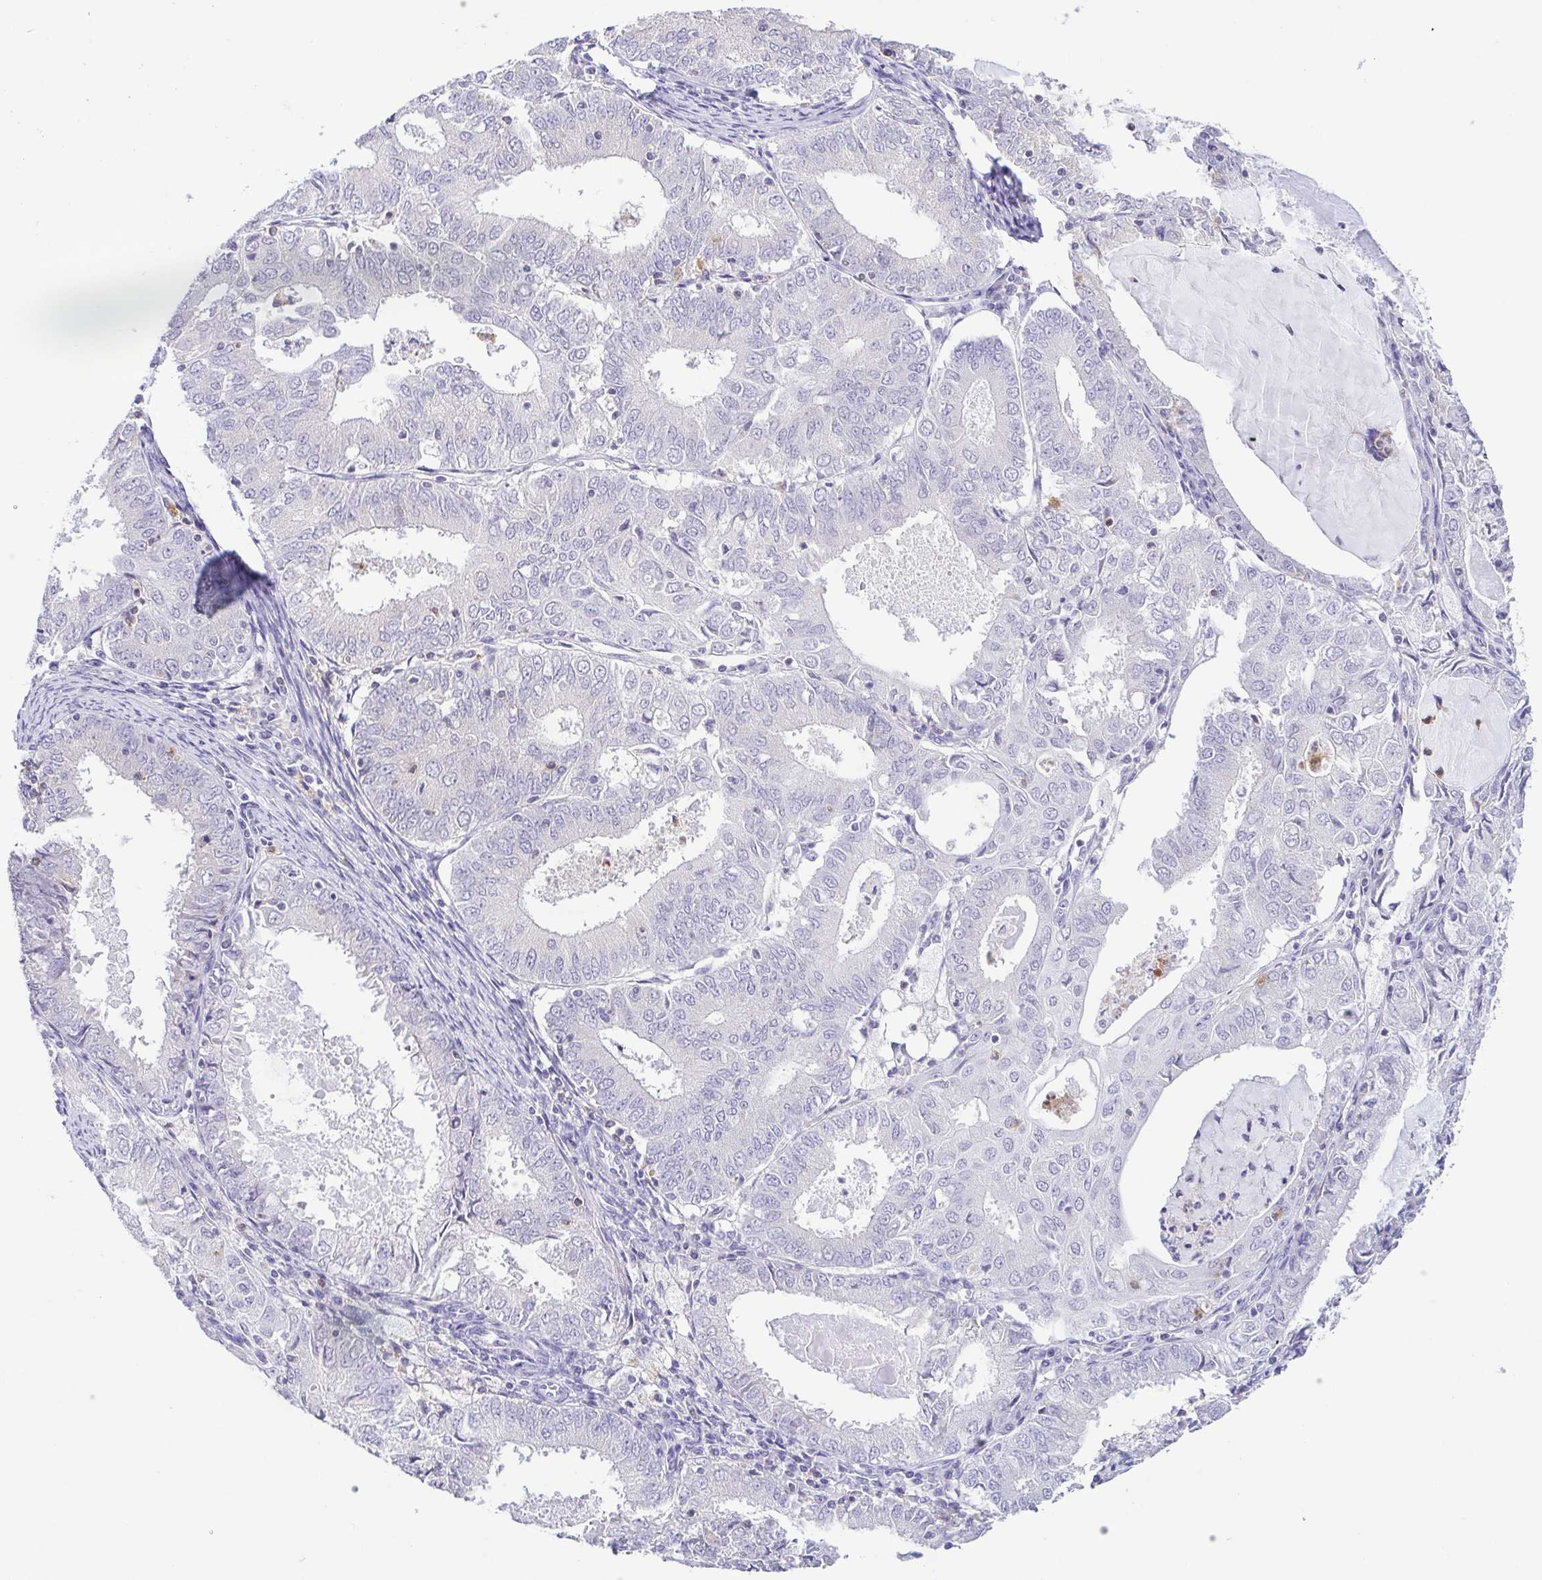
{"staining": {"intensity": "negative", "quantity": "none", "location": "none"}, "tissue": "endometrial cancer", "cell_type": "Tumor cells", "image_type": "cancer", "snomed": [{"axis": "morphology", "description": "Adenocarcinoma, NOS"}, {"axis": "topography", "description": "Endometrium"}], "caption": "An image of human endometrial cancer is negative for staining in tumor cells.", "gene": "PGLYRP1", "patient": {"sex": "female", "age": 57}}